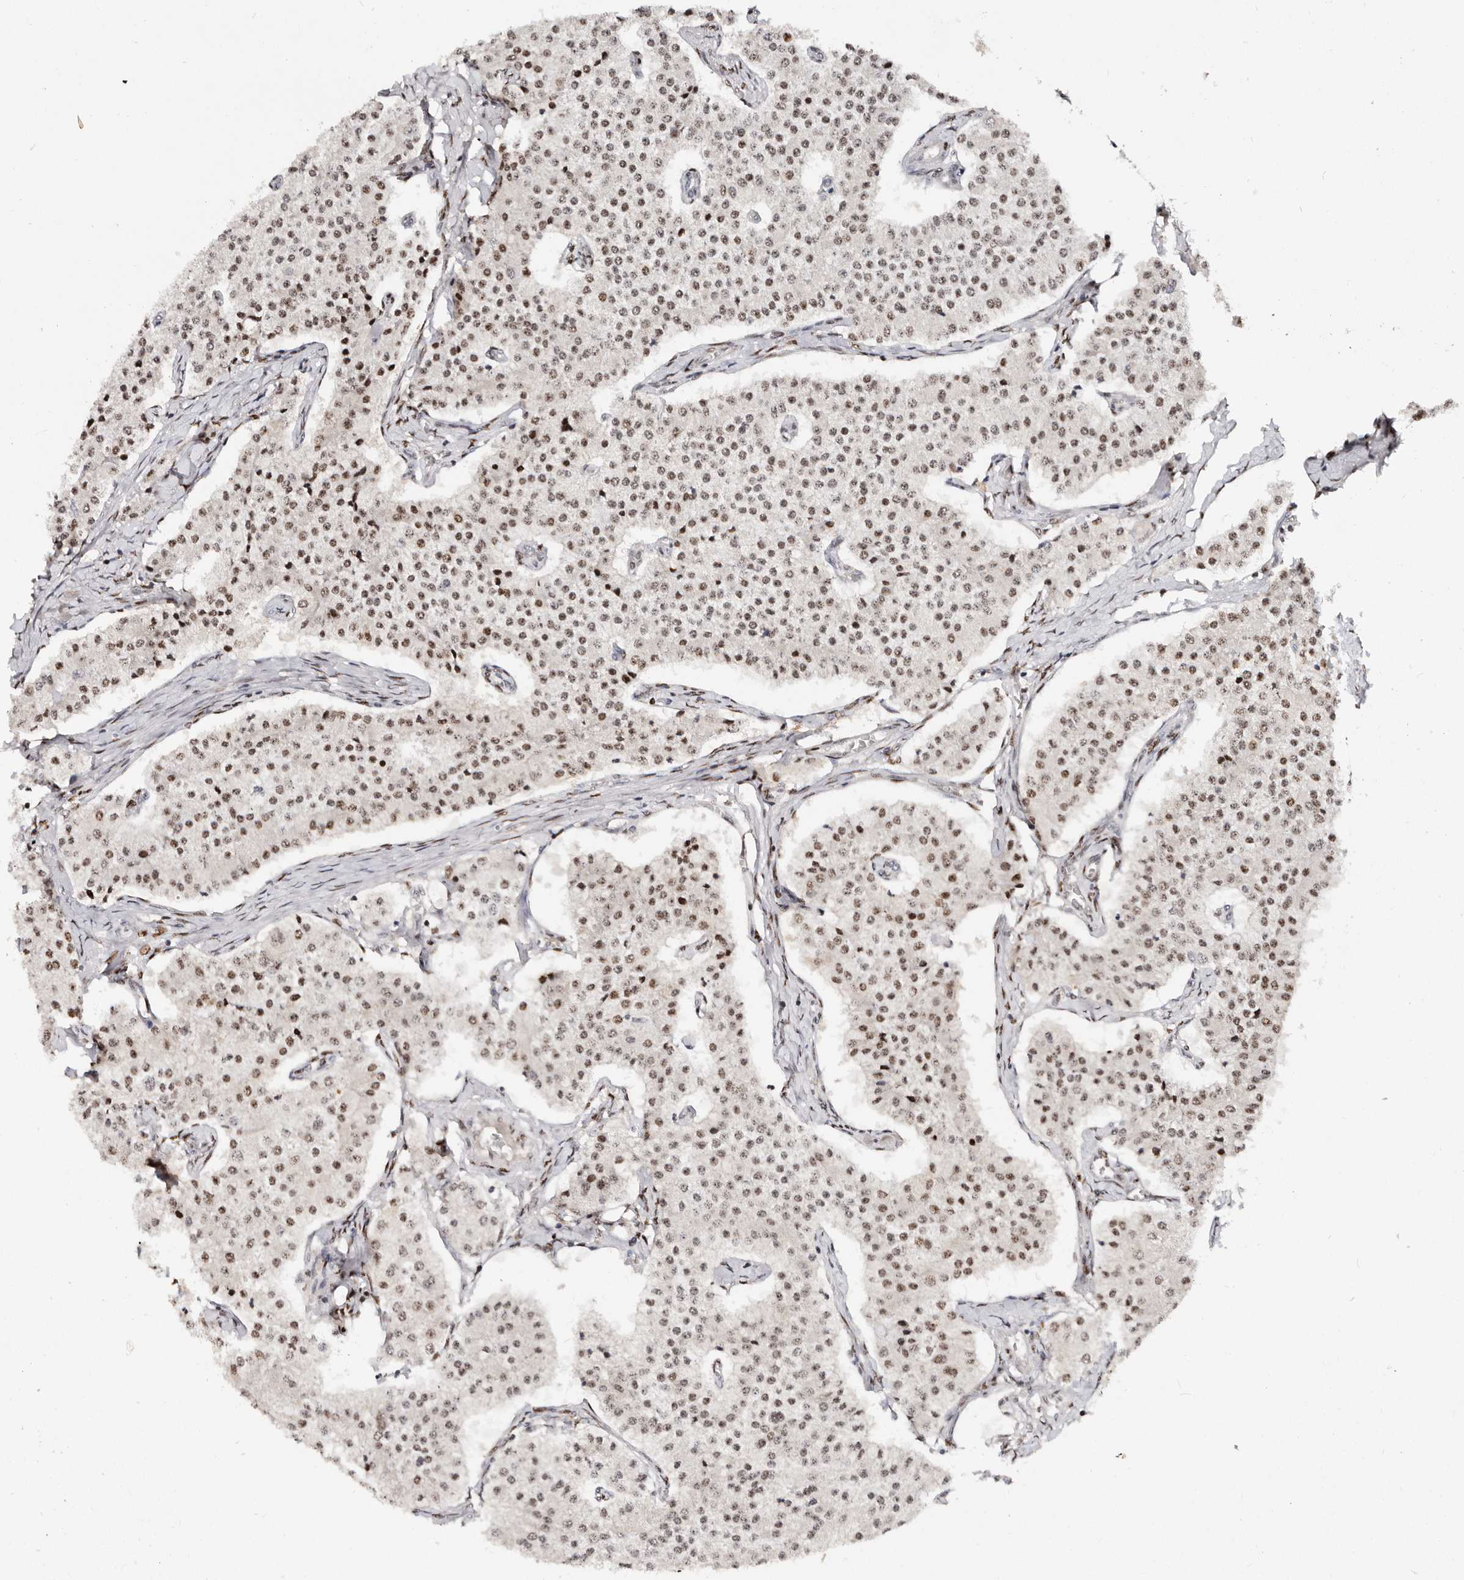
{"staining": {"intensity": "moderate", "quantity": ">75%", "location": "nuclear"}, "tissue": "carcinoid", "cell_type": "Tumor cells", "image_type": "cancer", "snomed": [{"axis": "morphology", "description": "Carcinoid, malignant, NOS"}, {"axis": "topography", "description": "Colon"}], "caption": "Tumor cells demonstrate medium levels of moderate nuclear expression in about >75% of cells in human carcinoid (malignant).", "gene": "IQGAP3", "patient": {"sex": "female", "age": 52}}